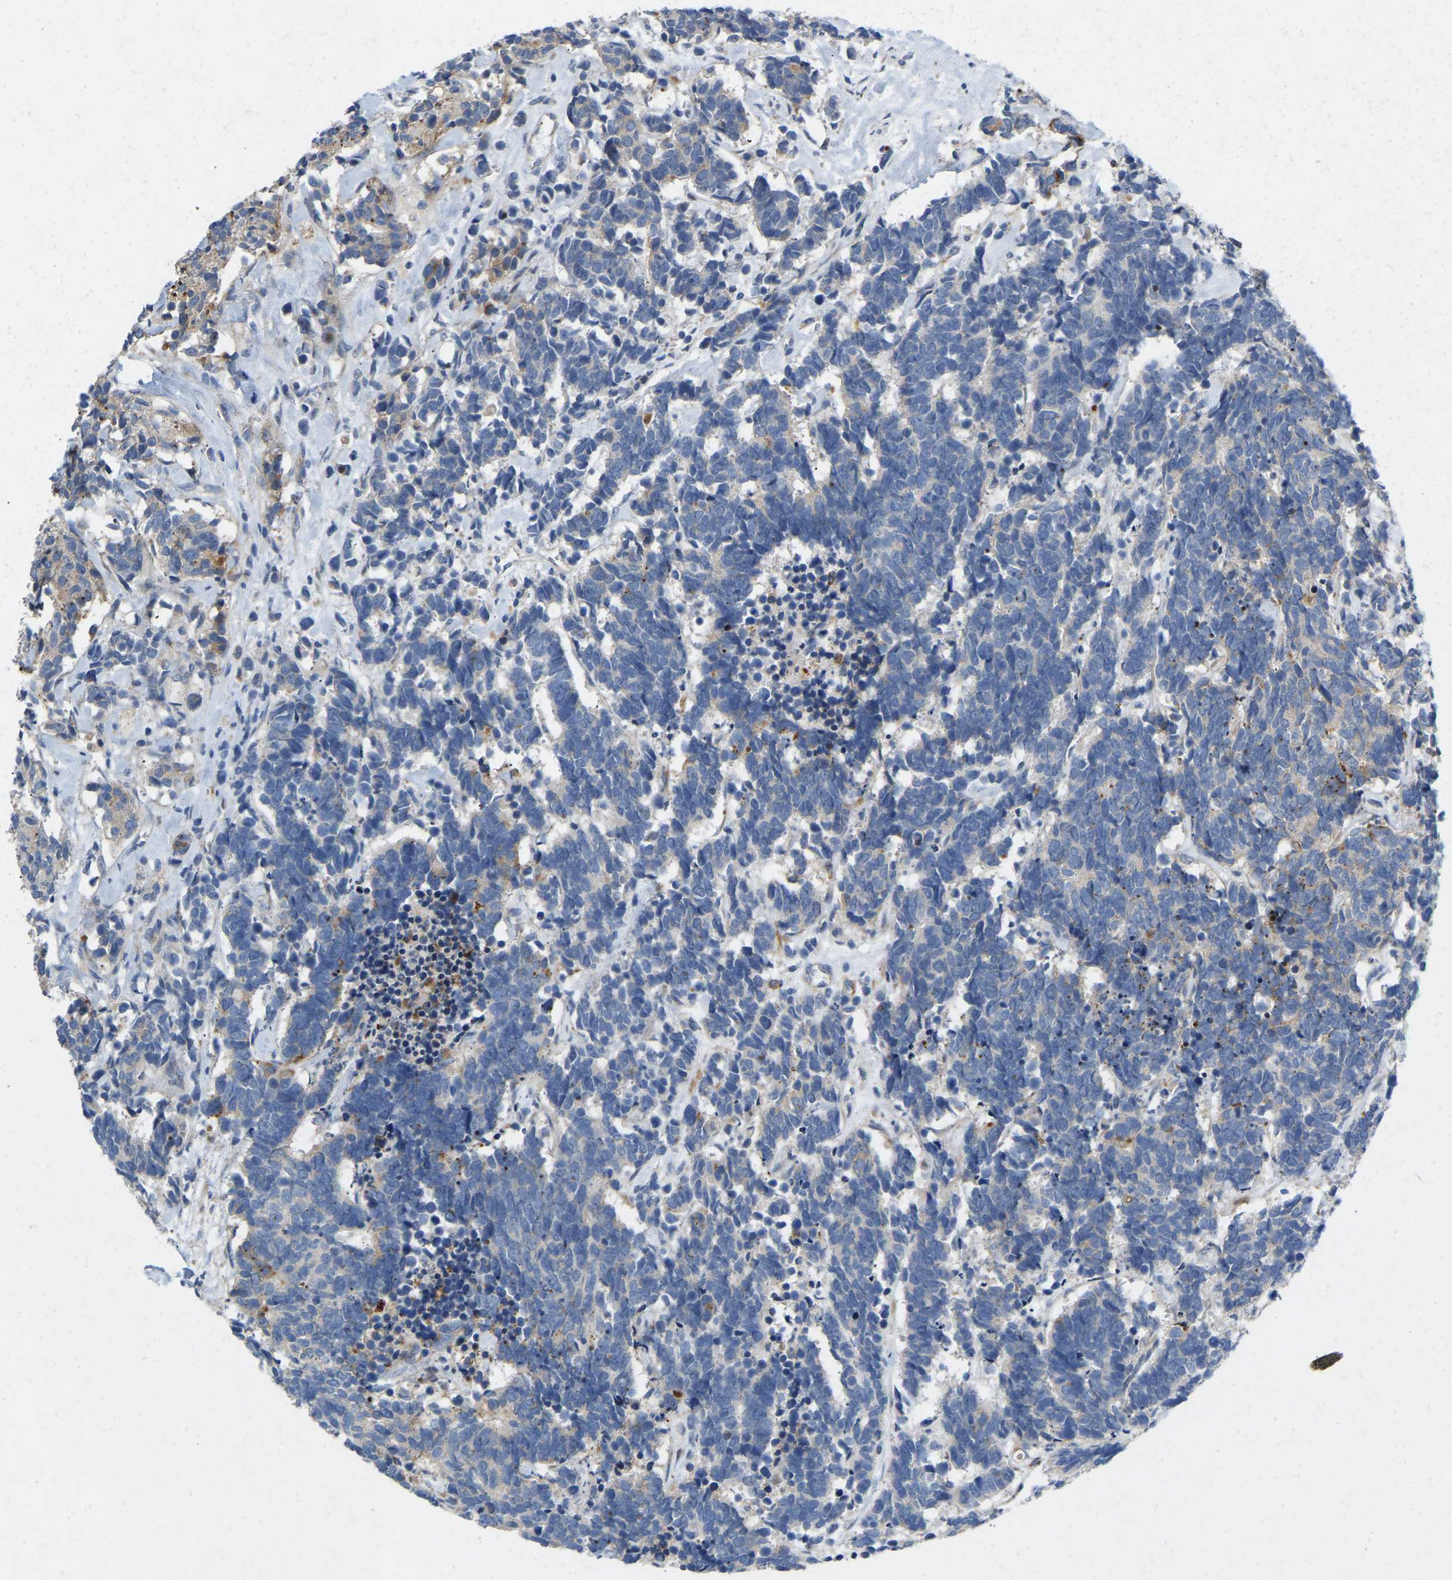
{"staining": {"intensity": "negative", "quantity": "none", "location": "none"}, "tissue": "carcinoid", "cell_type": "Tumor cells", "image_type": "cancer", "snomed": [{"axis": "morphology", "description": "Carcinoma, NOS"}, {"axis": "morphology", "description": "Carcinoid, malignant, NOS"}, {"axis": "topography", "description": "Urinary bladder"}], "caption": "This histopathology image is of carcinoid stained with IHC to label a protein in brown with the nuclei are counter-stained blue. There is no expression in tumor cells.", "gene": "RHEB", "patient": {"sex": "male", "age": 57}}